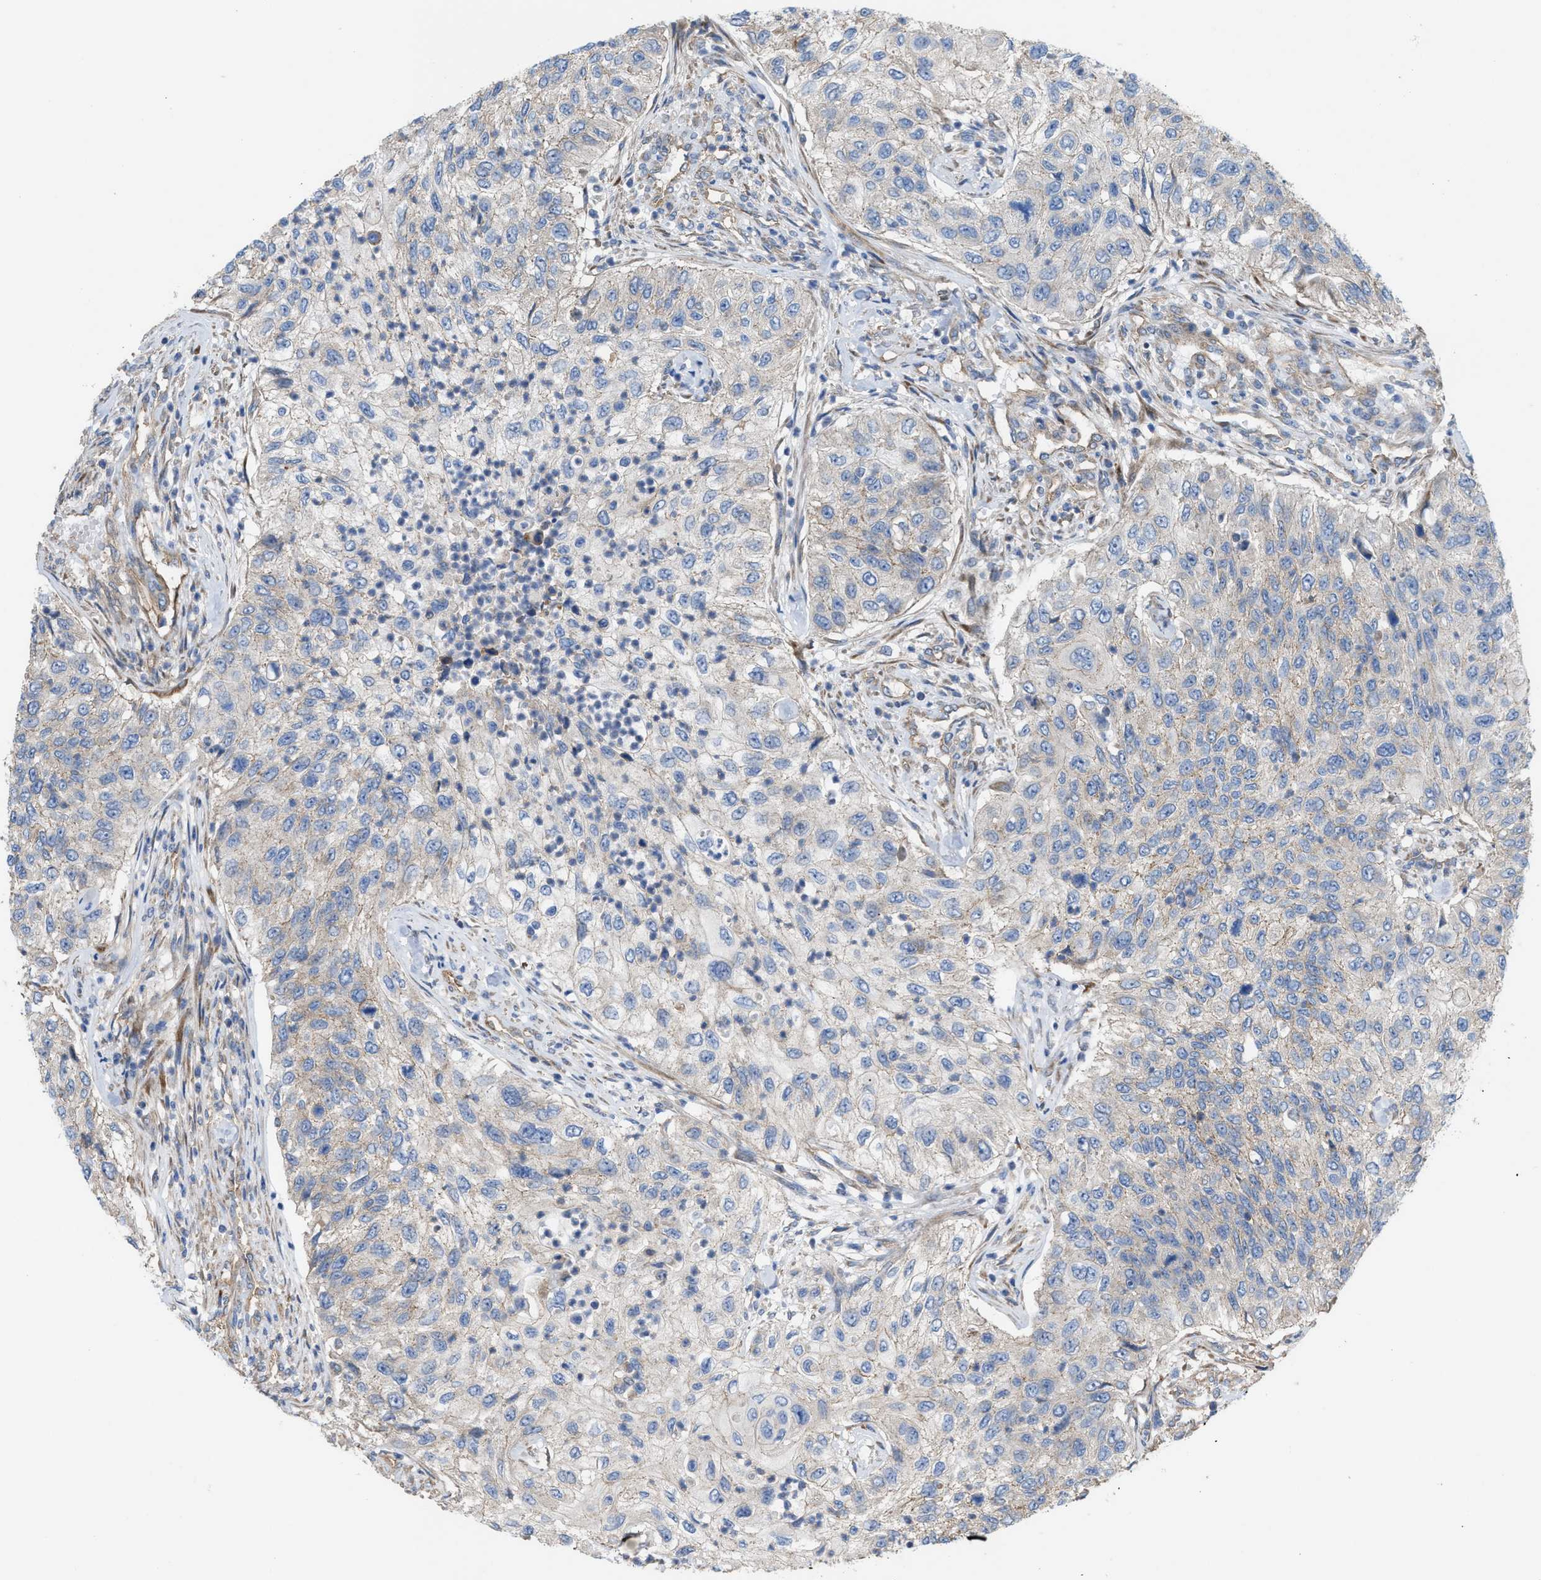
{"staining": {"intensity": "negative", "quantity": "none", "location": "none"}, "tissue": "urothelial cancer", "cell_type": "Tumor cells", "image_type": "cancer", "snomed": [{"axis": "morphology", "description": "Urothelial carcinoma, High grade"}, {"axis": "topography", "description": "Urinary bladder"}], "caption": "Tumor cells show no significant protein expression in urothelial cancer. The staining was performed using DAB to visualize the protein expression in brown, while the nuclei were stained in blue with hematoxylin (Magnification: 20x).", "gene": "OXSM", "patient": {"sex": "female", "age": 60}}